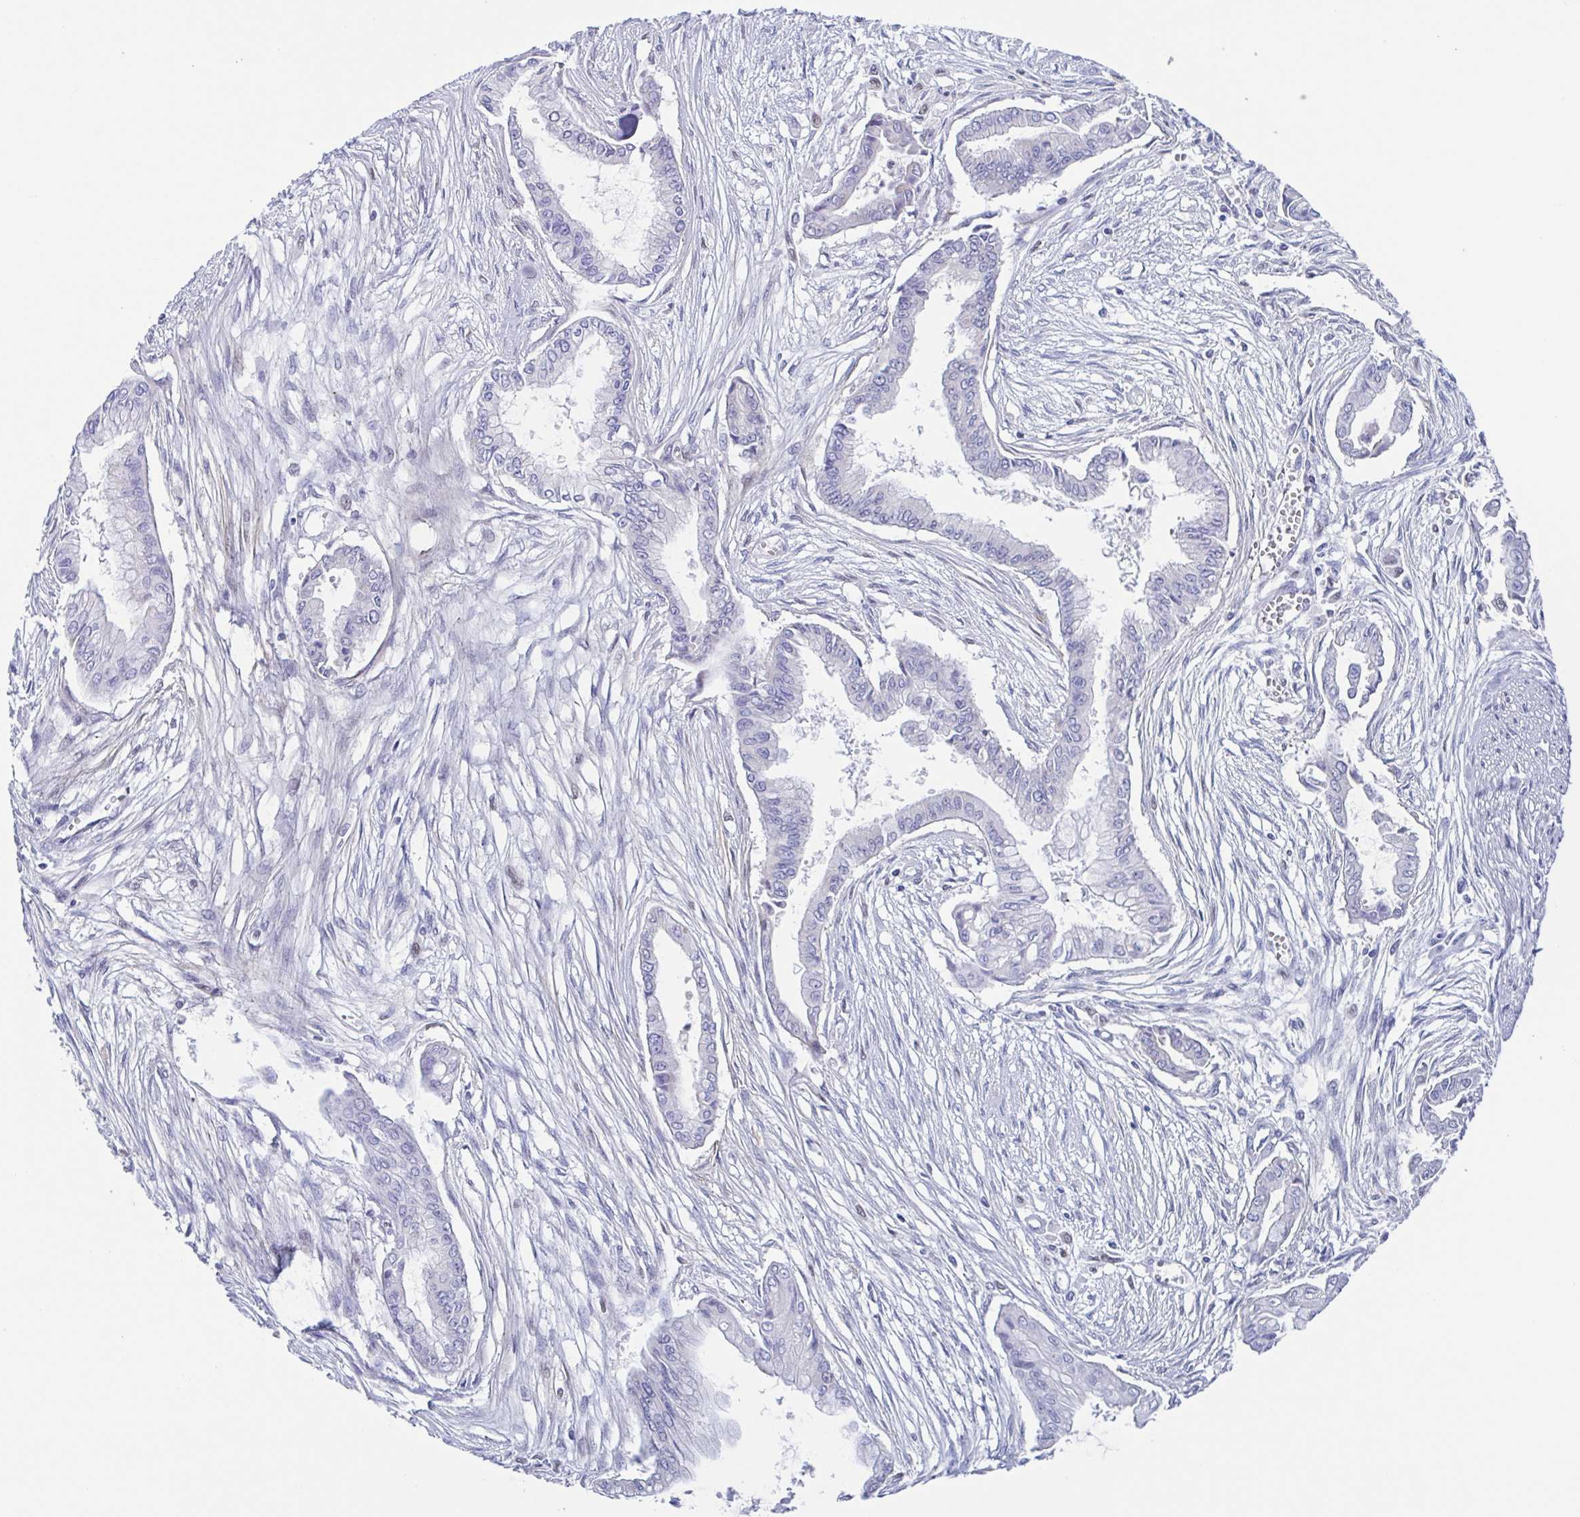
{"staining": {"intensity": "negative", "quantity": "none", "location": "none"}, "tissue": "pancreatic cancer", "cell_type": "Tumor cells", "image_type": "cancer", "snomed": [{"axis": "morphology", "description": "Adenocarcinoma, NOS"}, {"axis": "topography", "description": "Pancreas"}], "caption": "Pancreatic cancer was stained to show a protein in brown. There is no significant staining in tumor cells.", "gene": "PBOV1", "patient": {"sex": "female", "age": 68}}